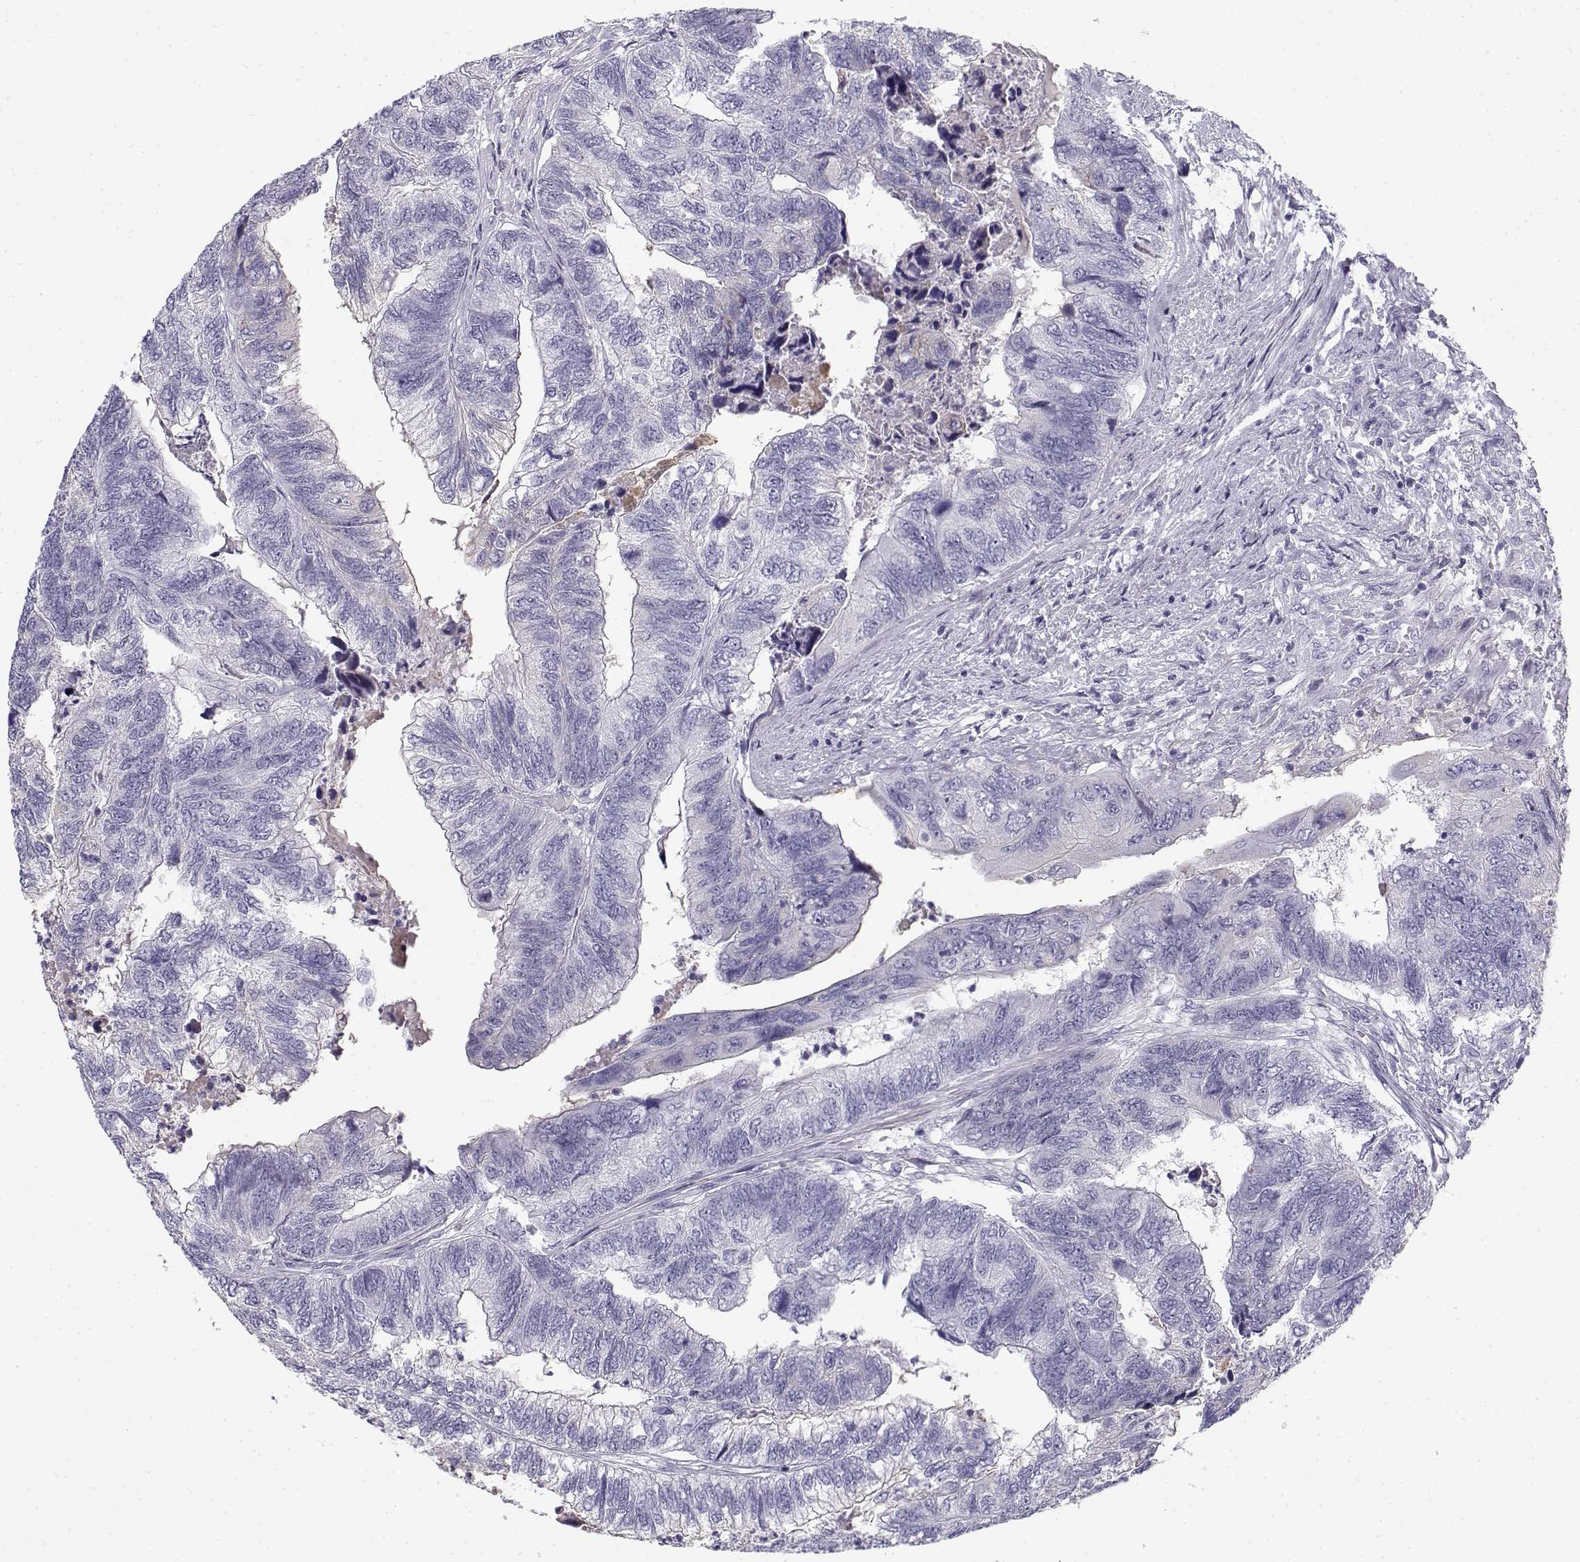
{"staining": {"intensity": "negative", "quantity": "none", "location": "none"}, "tissue": "colorectal cancer", "cell_type": "Tumor cells", "image_type": "cancer", "snomed": [{"axis": "morphology", "description": "Adenocarcinoma, NOS"}, {"axis": "topography", "description": "Colon"}], "caption": "Tumor cells show no significant protein staining in colorectal cancer.", "gene": "CREB3L3", "patient": {"sex": "female", "age": 67}}